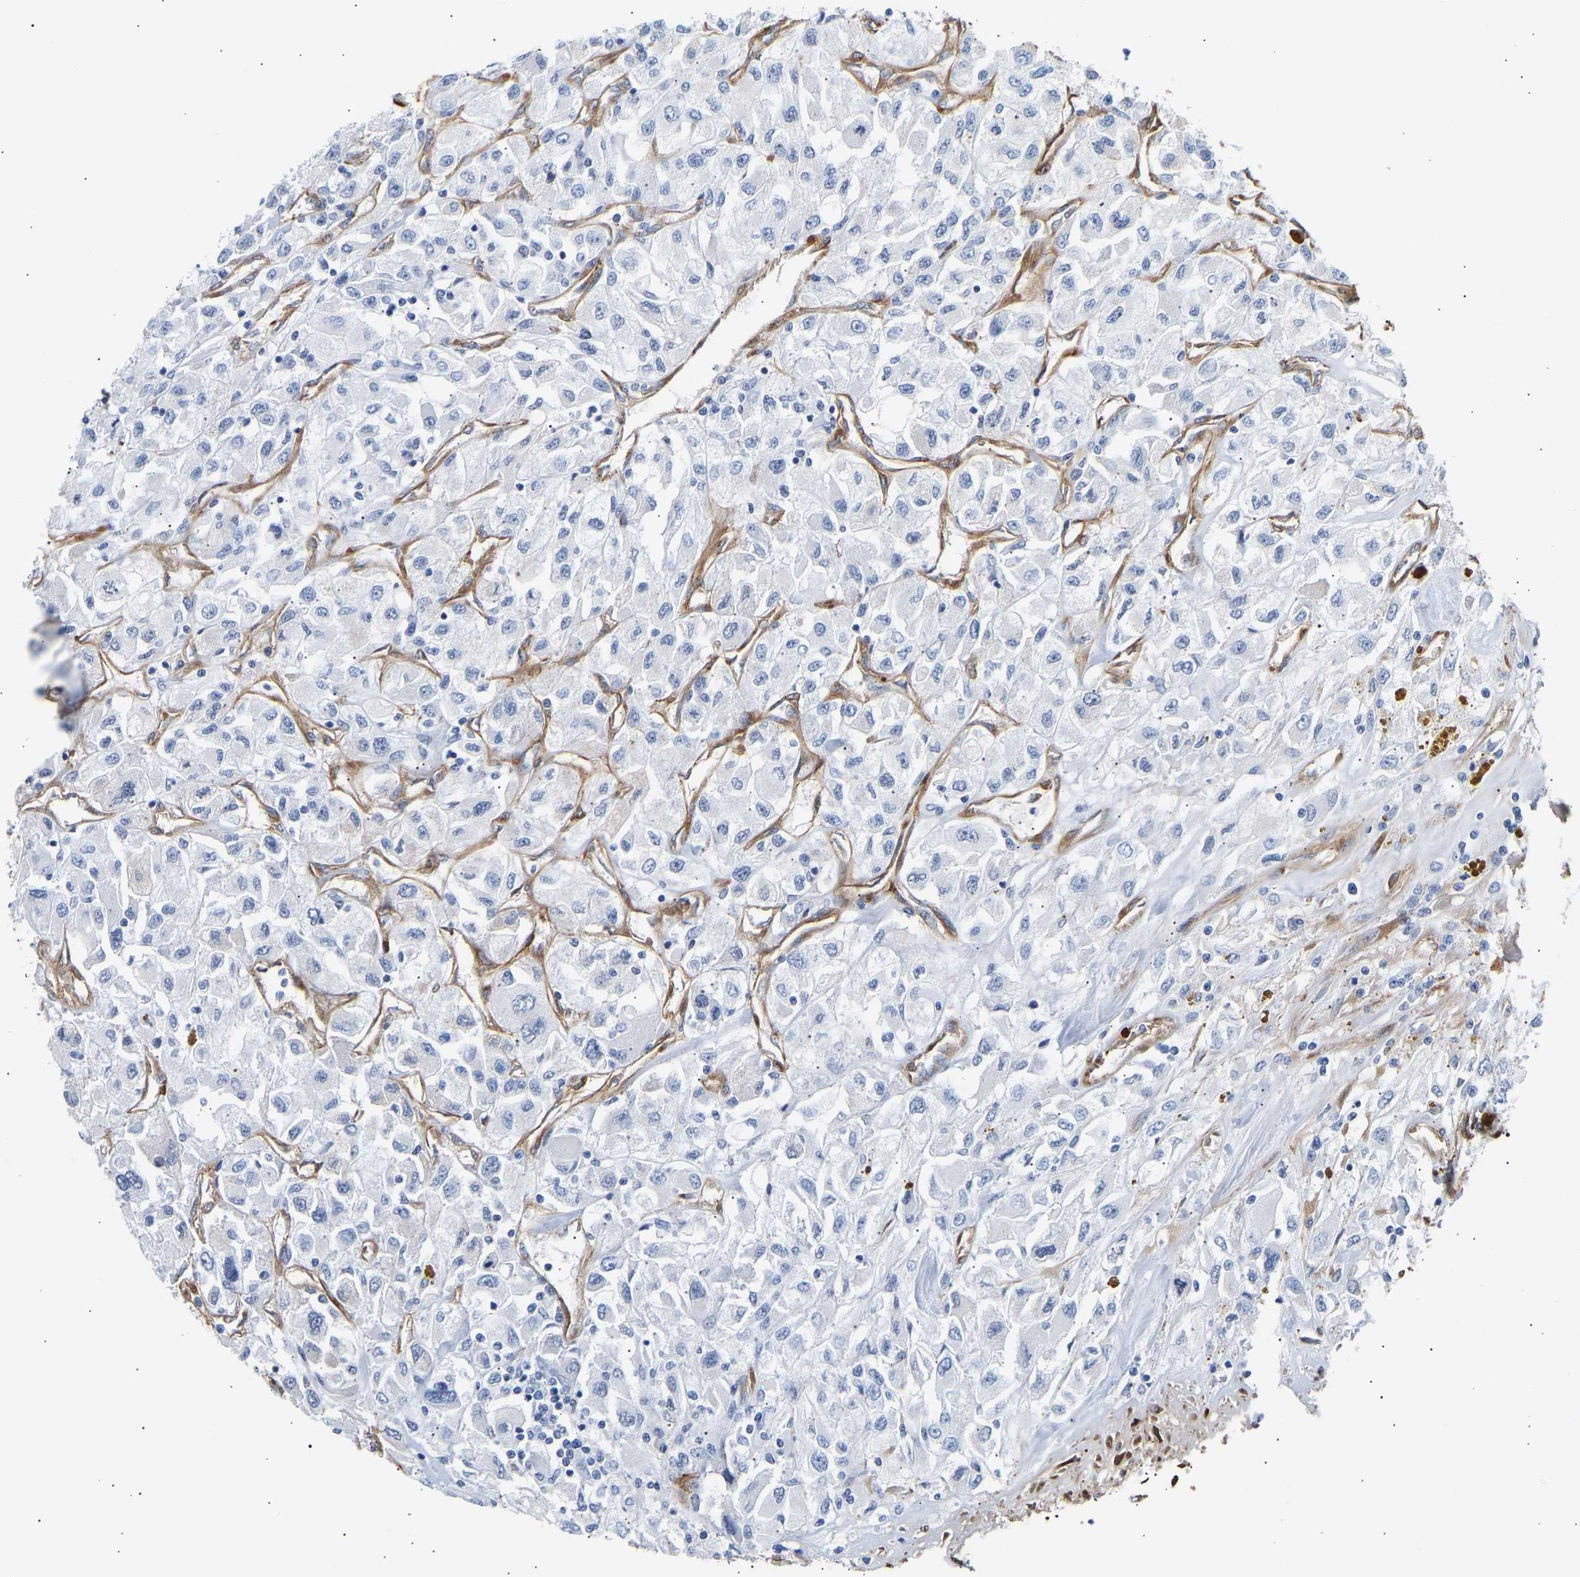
{"staining": {"intensity": "negative", "quantity": "none", "location": "none"}, "tissue": "renal cancer", "cell_type": "Tumor cells", "image_type": "cancer", "snomed": [{"axis": "morphology", "description": "Adenocarcinoma, NOS"}, {"axis": "topography", "description": "Kidney"}], "caption": "Immunohistochemistry (IHC) of human renal cancer exhibits no positivity in tumor cells.", "gene": "IGFBP7", "patient": {"sex": "female", "age": 52}}